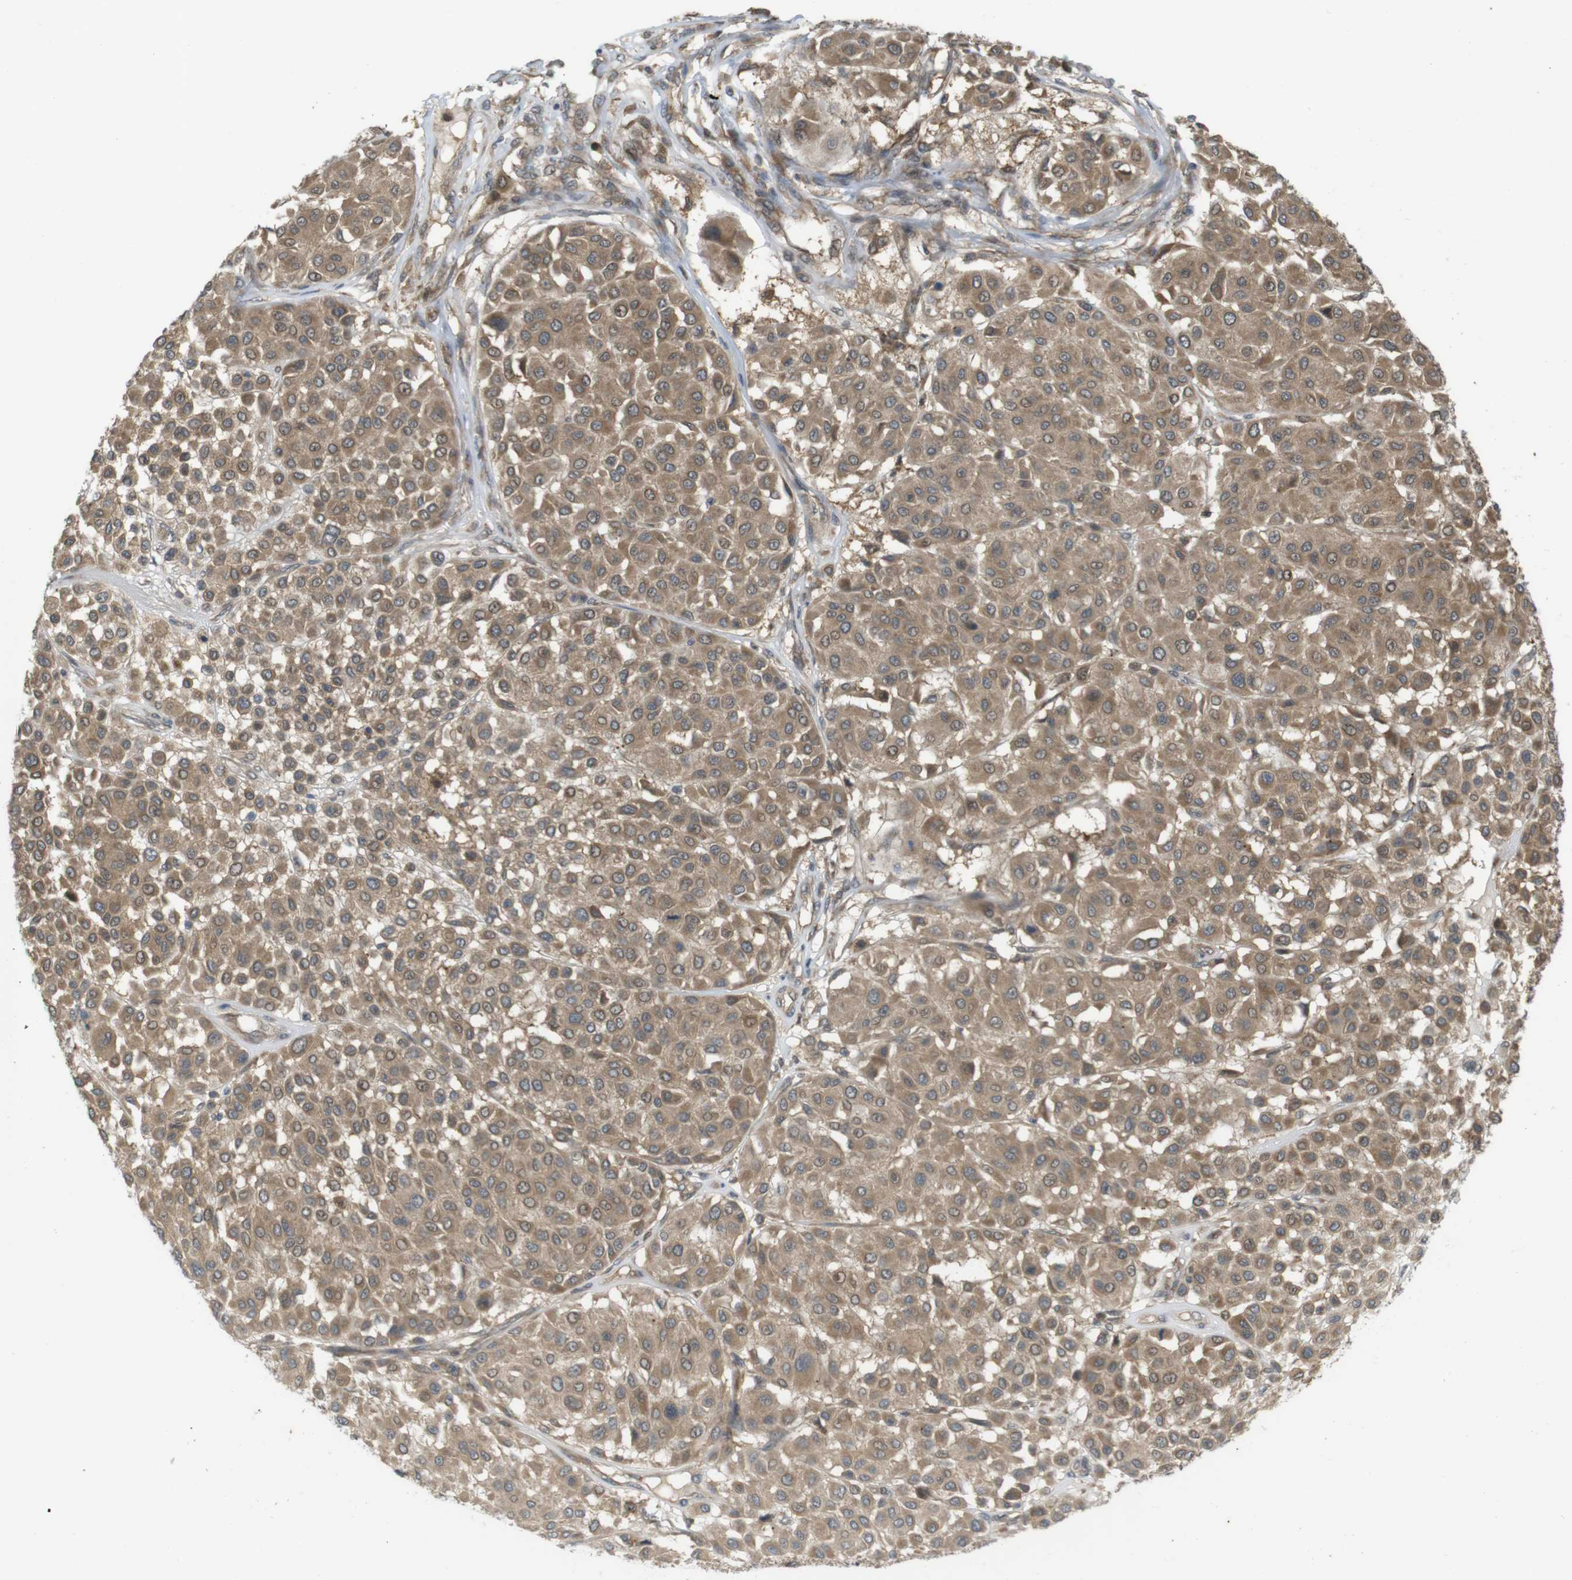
{"staining": {"intensity": "moderate", "quantity": ">75%", "location": "cytoplasmic/membranous"}, "tissue": "melanoma", "cell_type": "Tumor cells", "image_type": "cancer", "snomed": [{"axis": "morphology", "description": "Malignant melanoma, Metastatic site"}, {"axis": "topography", "description": "Soft tissue"}], "caption": "This is an image of immunohistochemistry (IHC) staining of malignant melanoma (metastatic site), which shows moderate positivity in the cytoplasmic/membranous of tumor cells.", "gene": "RNF130", "patient": {"sex": "male", "age": 41}}